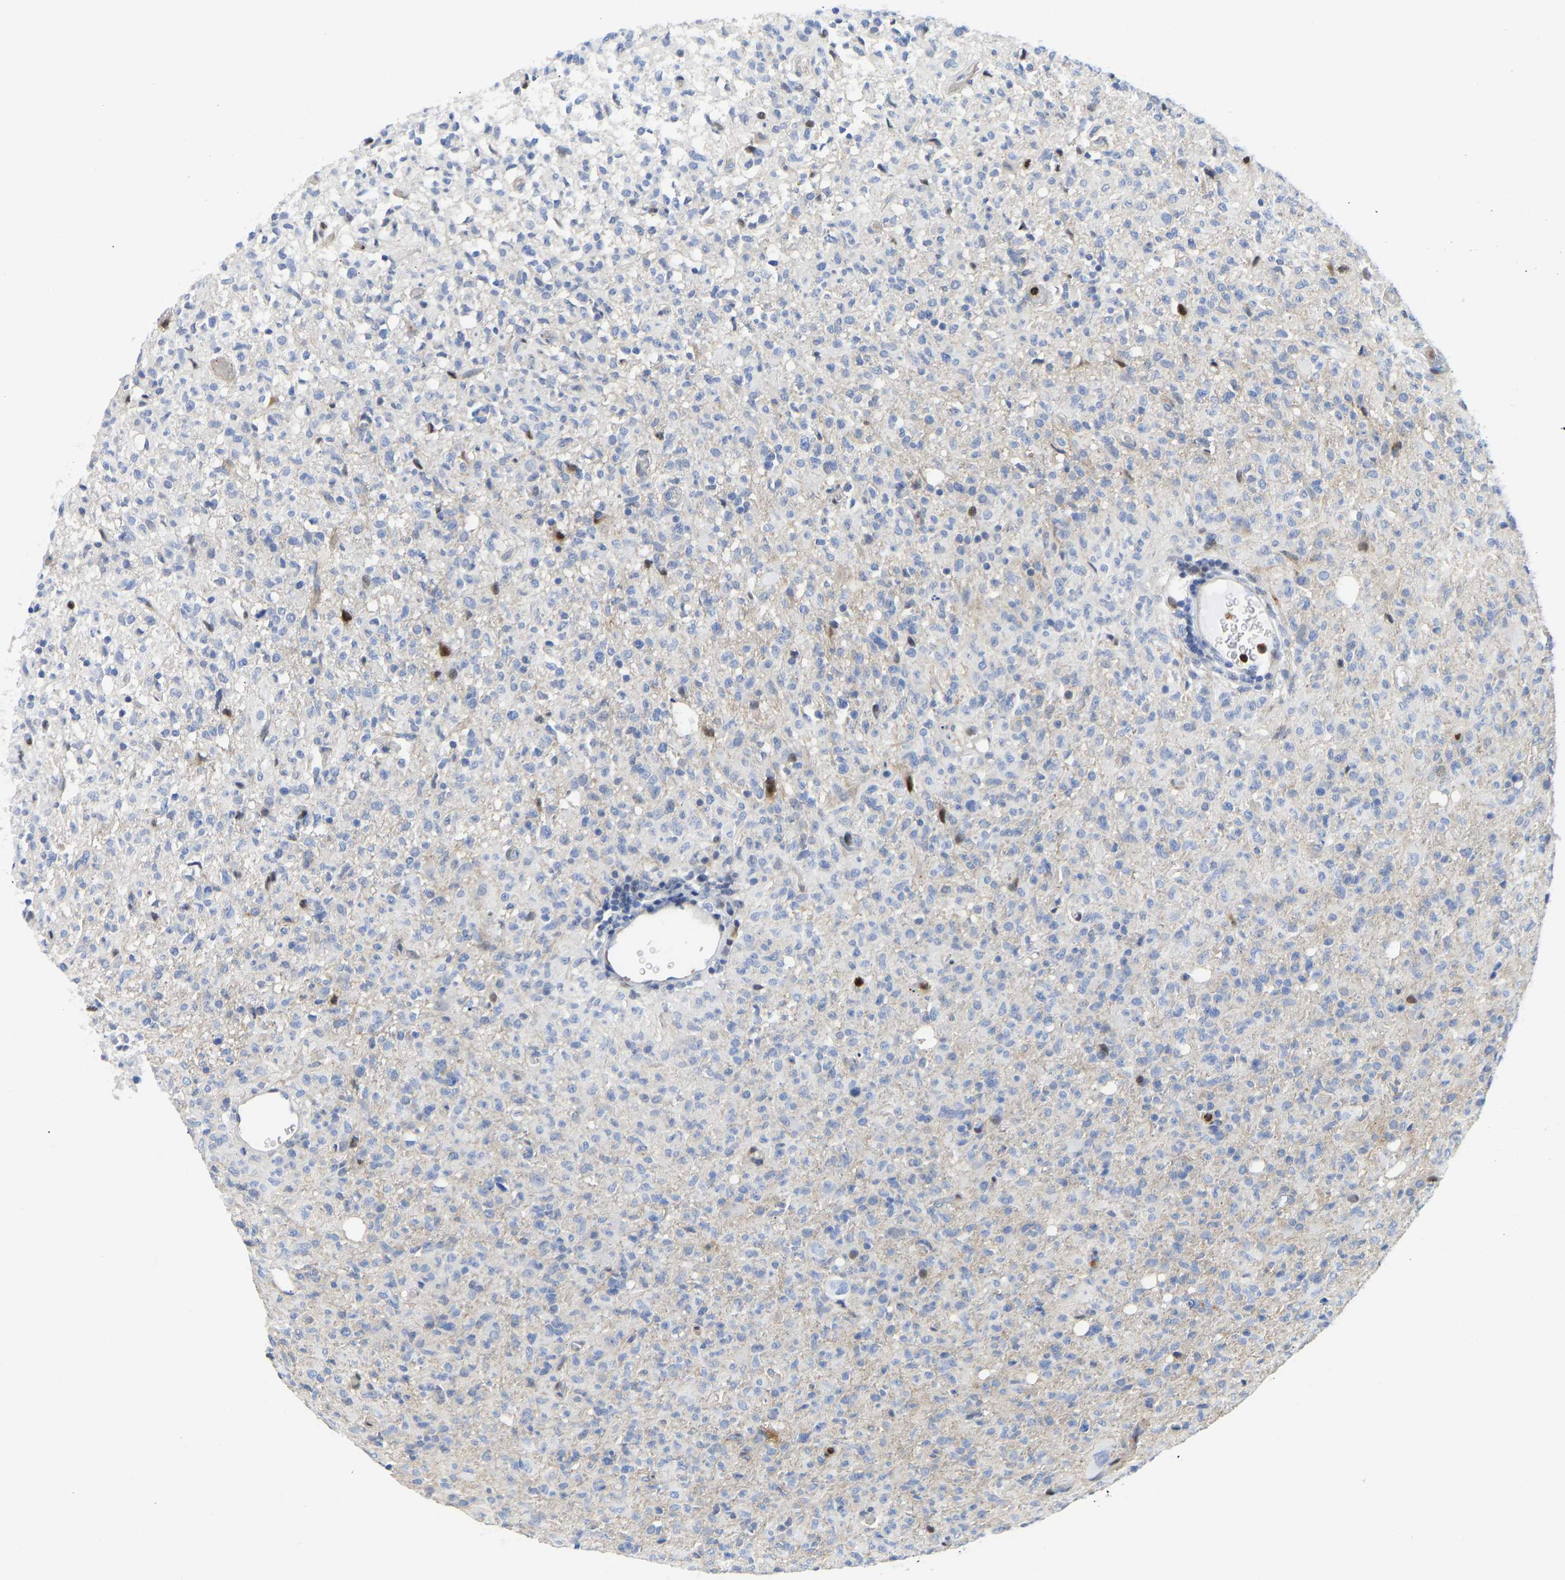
{"staining": {"intensity": "negative", "quantity": "none", "location": "none"}, "tissue": "glioma", "cell_type": "Tumor cells", "image_type": "cancer", "snomed": [{"axis": "morphology", "description": "Glioma, malignant, High grade"}, {"axis": "topography", "description": "Brain"}], "caption": "Human malignant glioma (high-grade) stained for a protein using immunohistochemistry demonstrates no staining in tumor cells.", "gene": "HDAC5", "patient": {"sex": "female", "age": 57}}